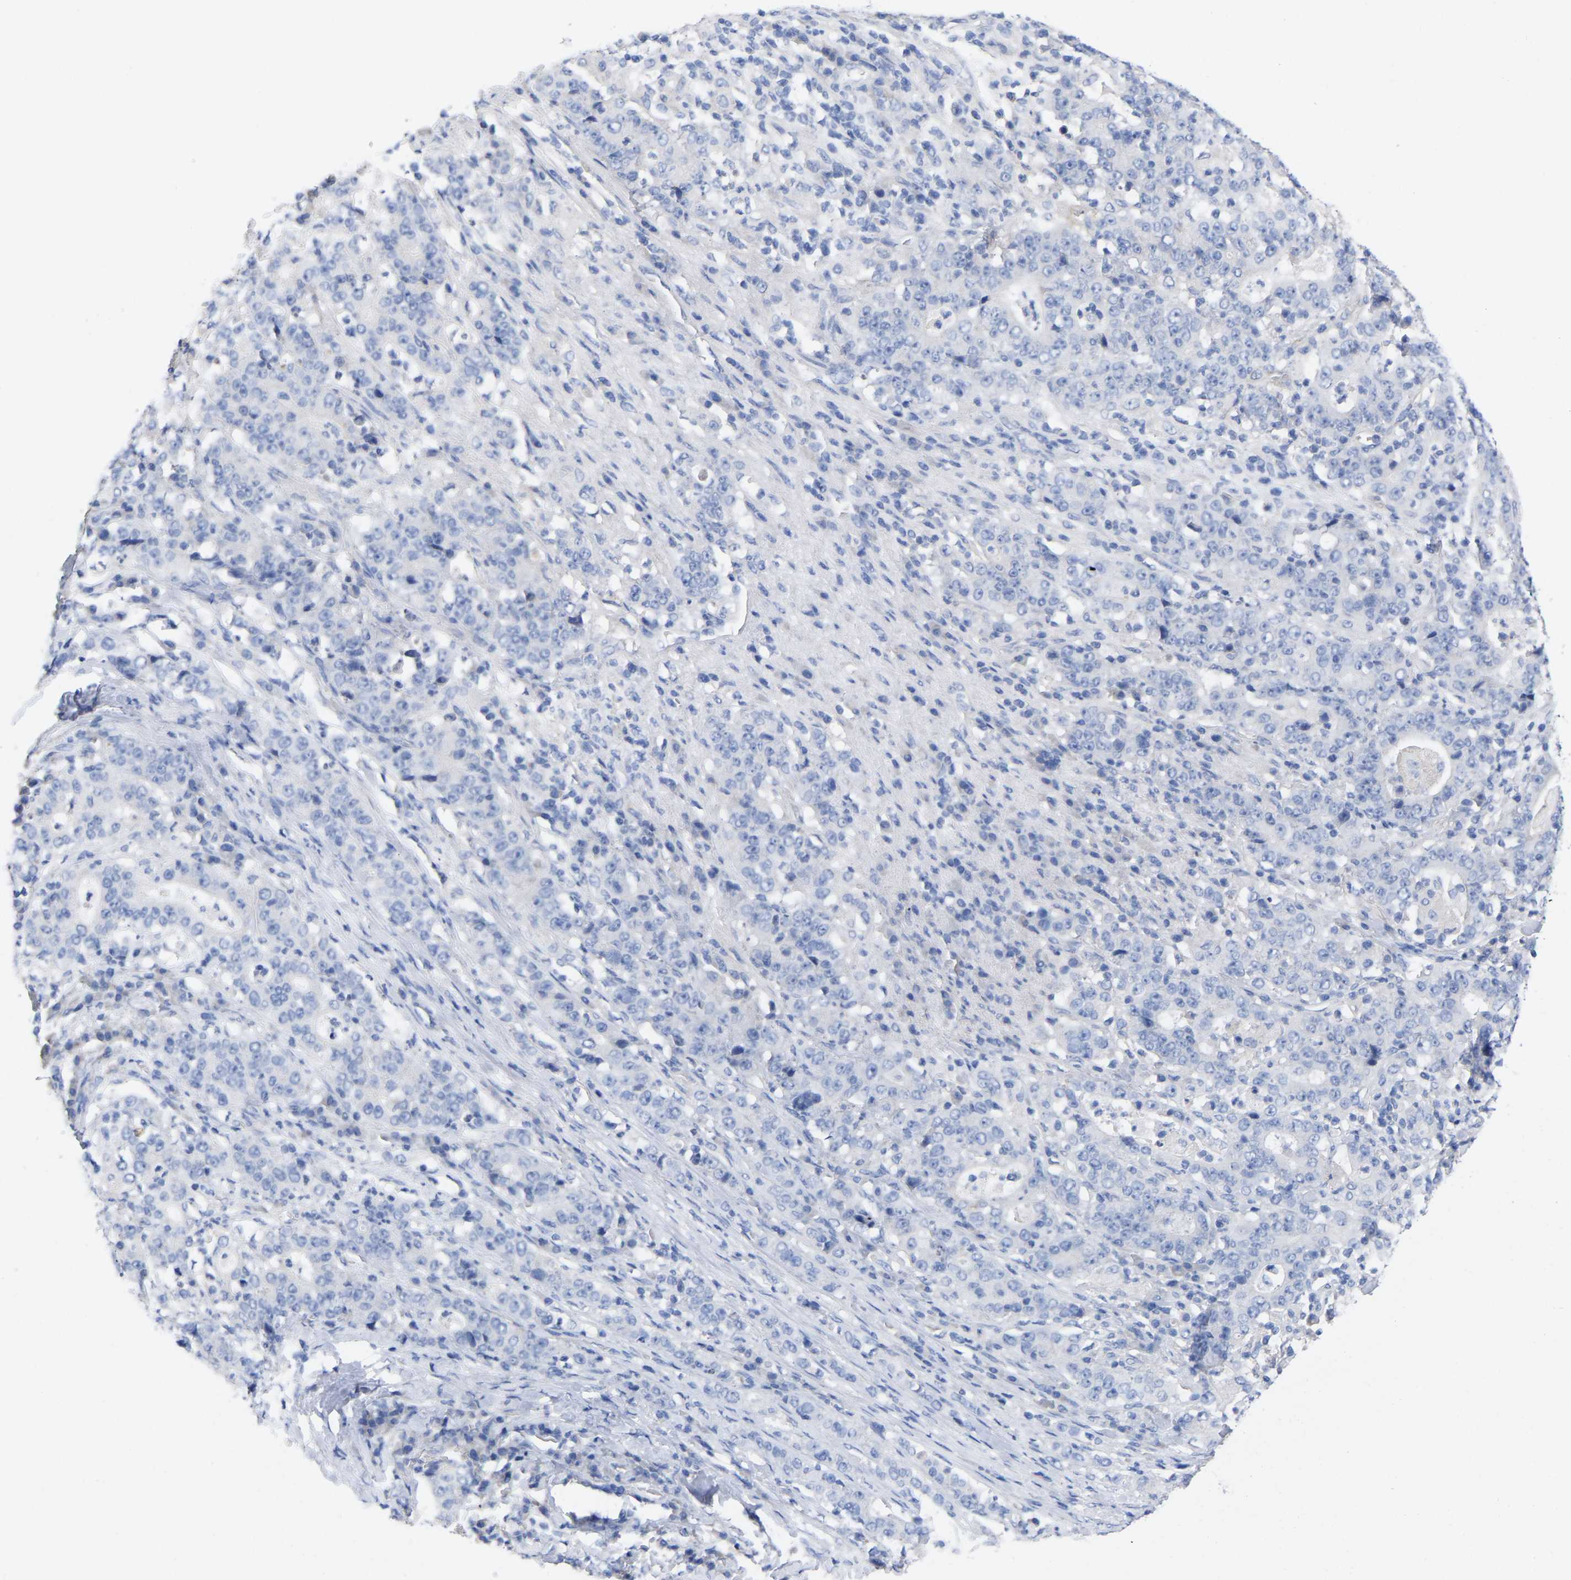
{"staining": {"intensity": "negative", "quantity": "none", "location": "none"}, "tissue": "stomach cancer", "cell_type": "Tumor cells", "image_type": "cancer", "snomed": [{"axis": "morphology", "description": "Normal tissue, NOS"}, {"axis": "morphology", "description": "Adenocarcinoma, NOS"}, {"axis": "topography", "description": "Stomach, upper"}, {"axis": "topography", "description": "Stomach"}], "caption": "Immunohistochemistry (IHC) of human stomach cancer reveals no expression in tumor cells.", "gene": "HAPLN1", "patient": {"sex": "male", "age": 59}}